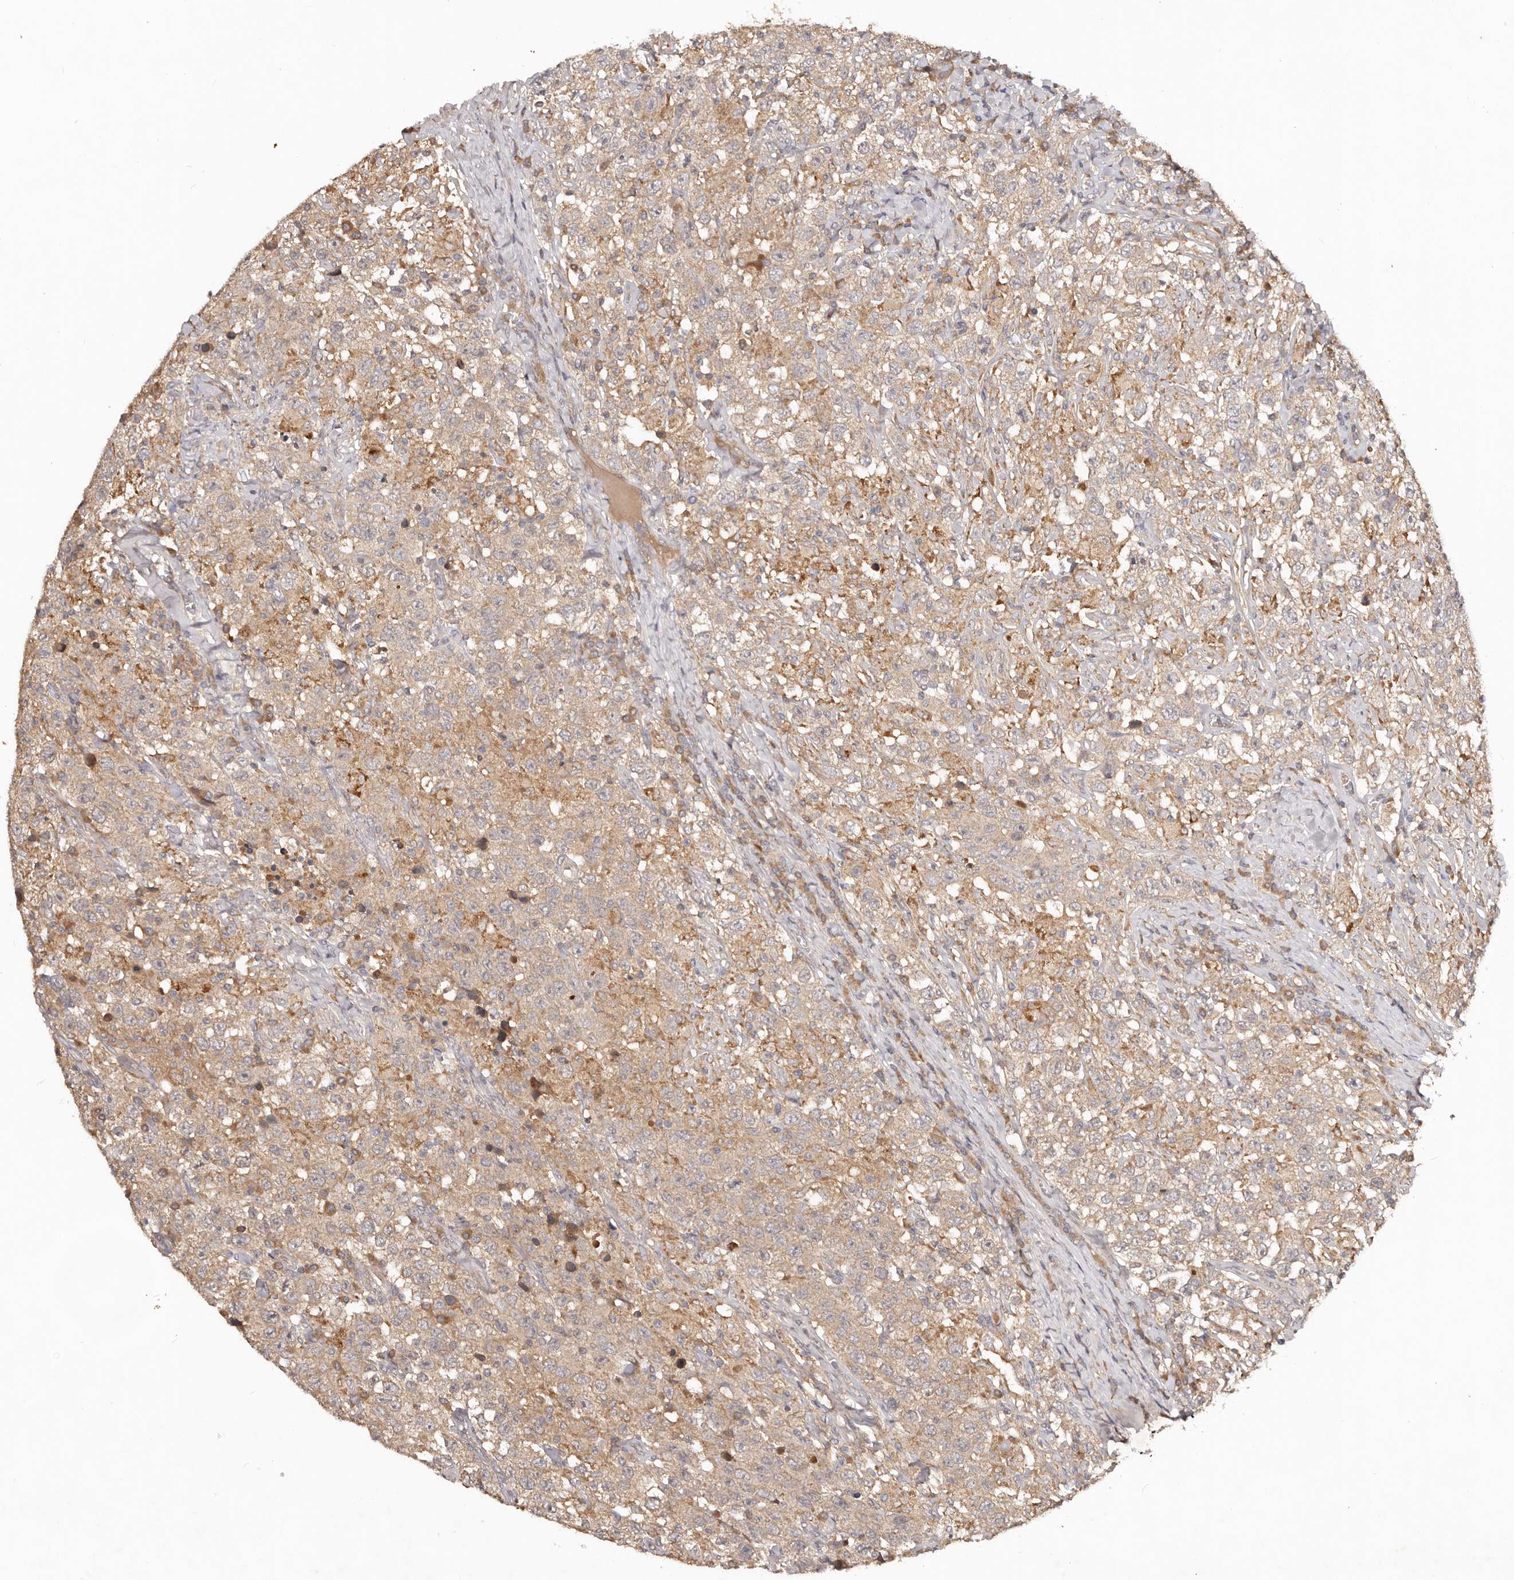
{"staining": {"intensity": "weak", "quantity": ">75%", "location": "cytoplasmic/membranous"}, "tissue": "testis cancer", "cell_type": "Tumor cells", "image_type": "cancer", "snomed": [{"axis": "morphology", "description": "Seminoma, NOS"}, {"axis": "topography", "description": "Testis"}], "caption": "About >75% of tumor cells in human testis cancer show weak cytoplasmic/membranous protein staining as visualized by brown immunohistochemical staining.", "gene": "PKIB", "patient": {"sex": "male", "age": 41}}